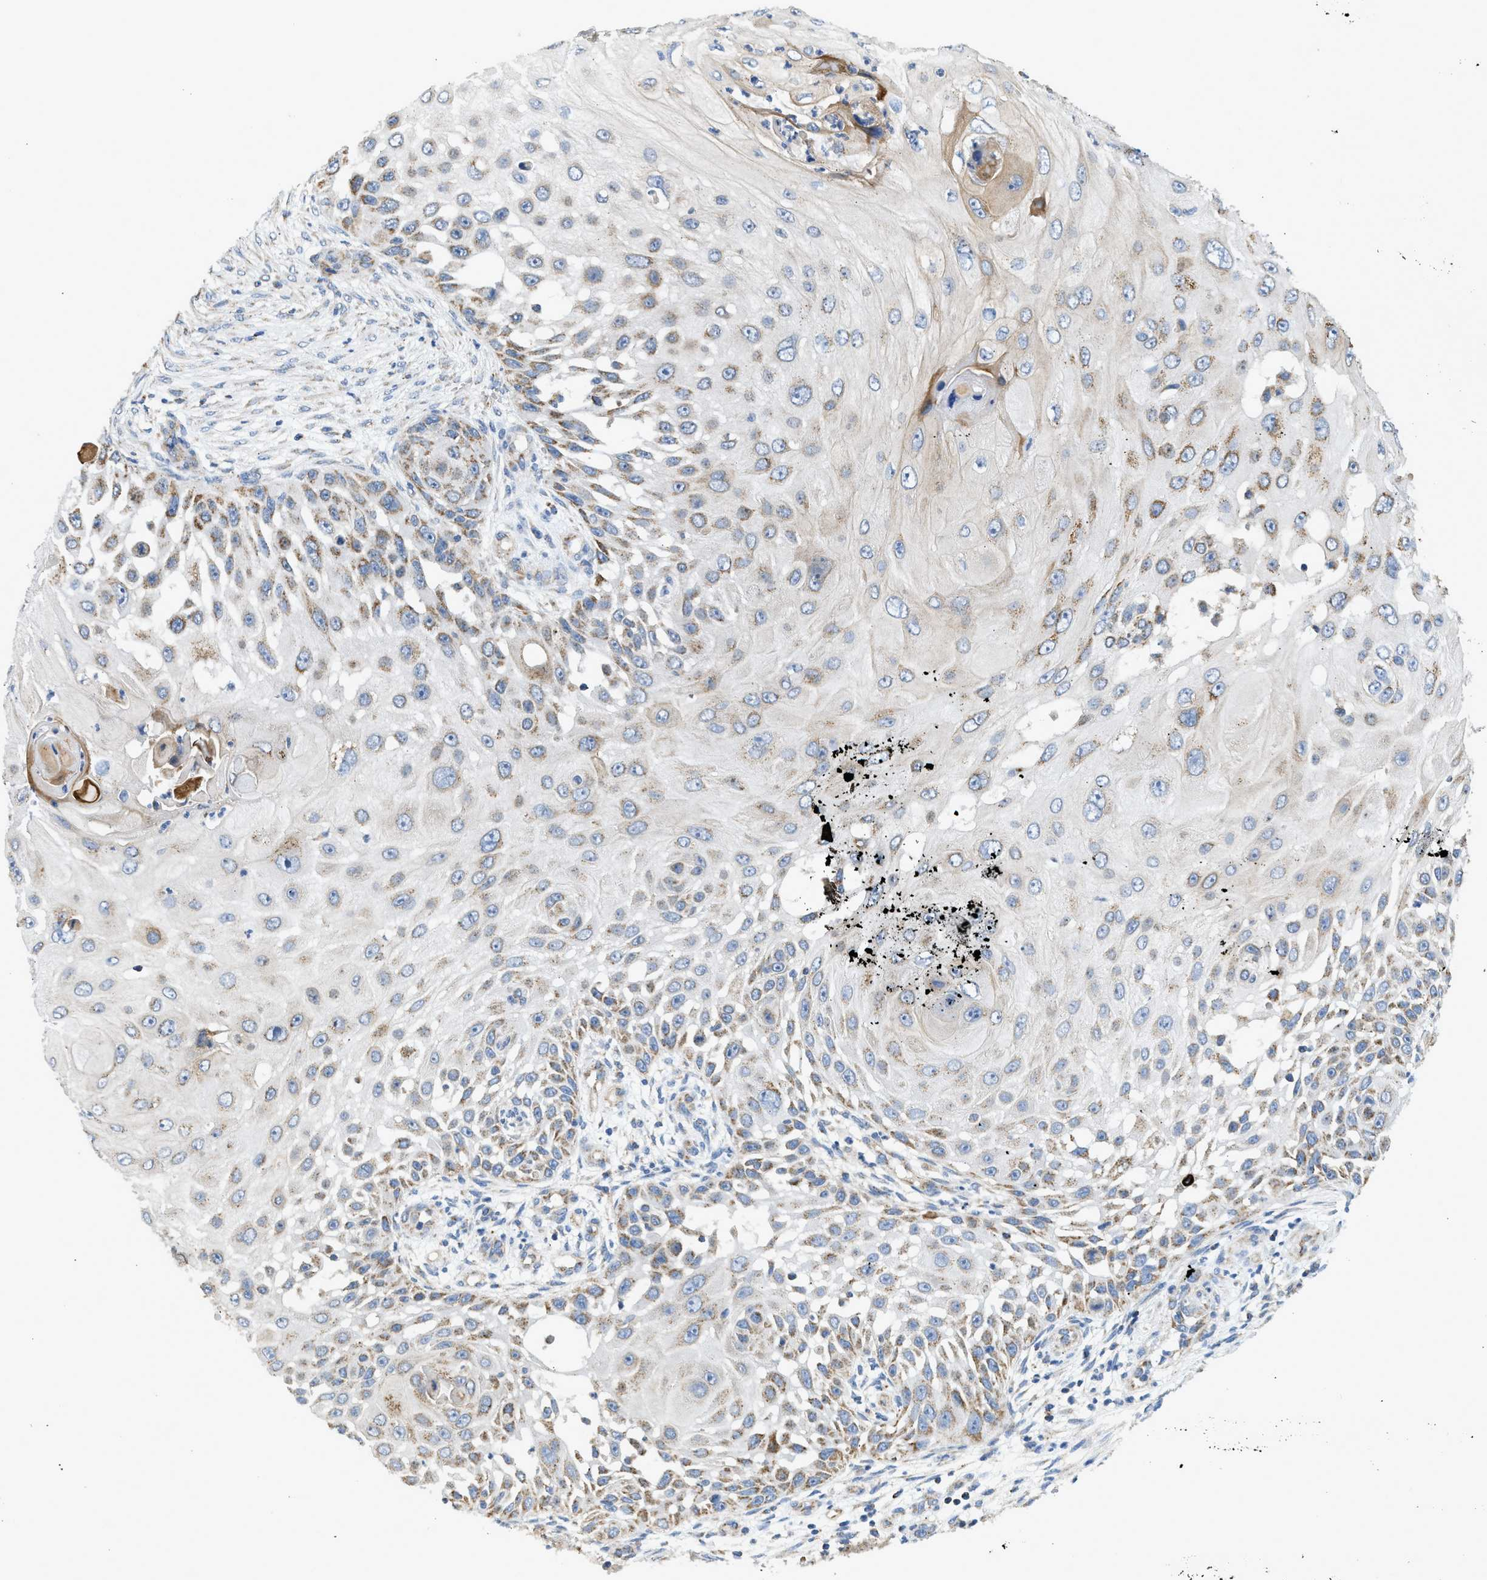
{"staining": {"intensity": "moderate", "quantity": "25%-75%", "location": "cytoplasmic/membranous"}, "tissue": "skin cancer", "cell_type": "Tumor cells", "image_type": "cancer", "snomed": [{"axis": "morphology", "description": "Squamous cell carcinoma, NOS"}, {"axis": "topography", "description": "Skin"}], "caption": "Skin squamous cell carcinoma stained for a protein (brown) demonstrates moderate cytoplasmic/membranous positive staining in about 25%-75% of tumor cells.", "gene": "GOT2", "patient": {"sex": "female", "age": 44}}